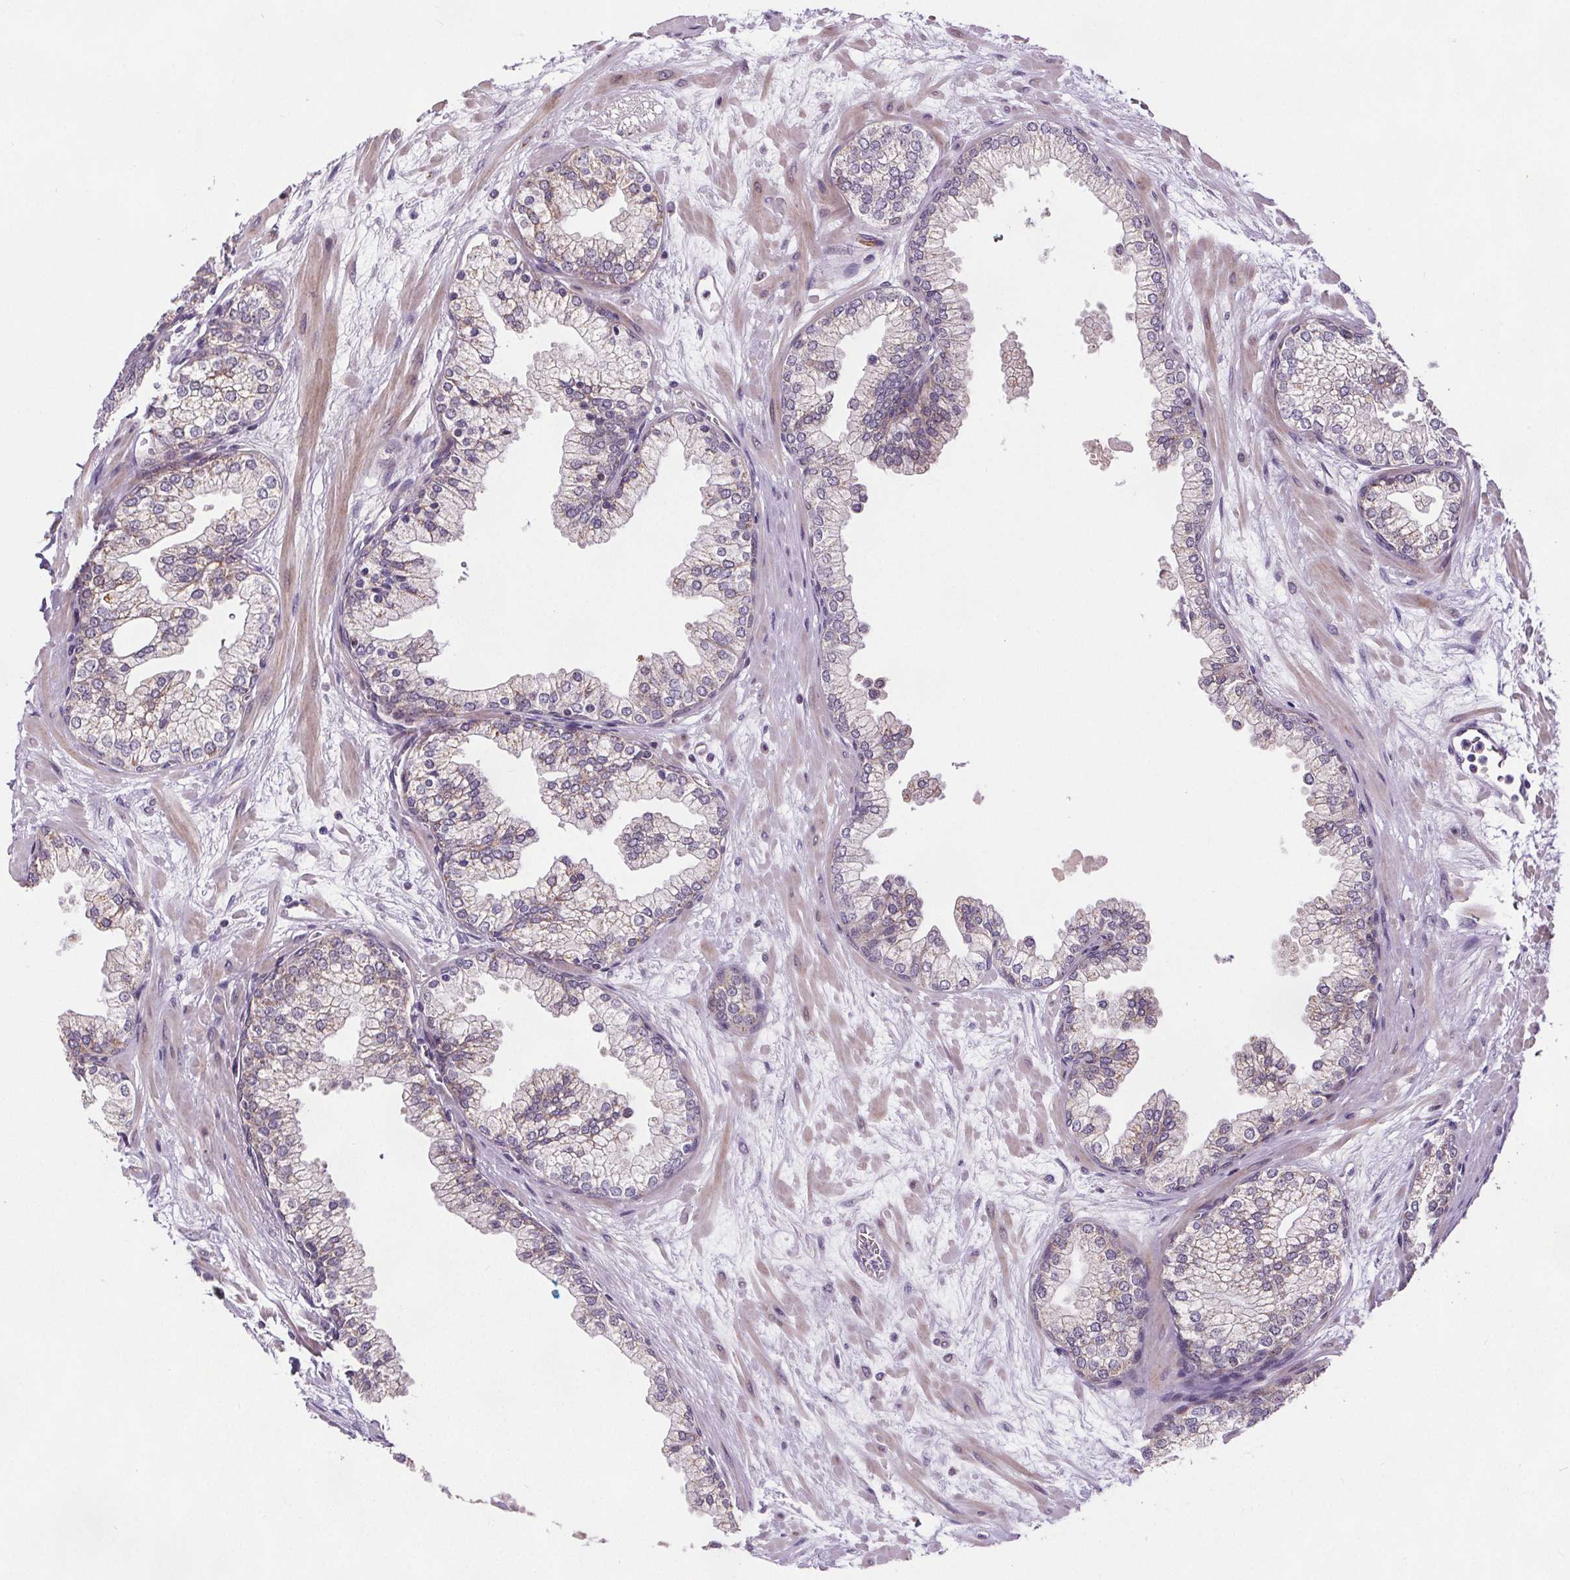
{"staining": {"intensity": "weak", "quantity": "25%-75%", "location": "cytoplasmic/membranous"}, "tissue": "prostate", "cell_type": "Glandular cells", "image_type": "normal", "snomed": [{"axis": "morphology", "description": "Normal tissue, NOS"}, {"axis": "topography", "description": "Prostate"}, {"axis": "topography", "description": "Peripheral nerve tissue"}], "caption": "IHC photomicrograph of benign prostate: prostate stained using immunohistochemistry (IHC) displays low levels of weak protein expression localized specifically in the cytoplasmic/membranous of glandular cells, appearing as a cytoplasmic/membranous brown color.", "gene": "SUCLA2", "patient": {"sex": "male", "age": 61}}